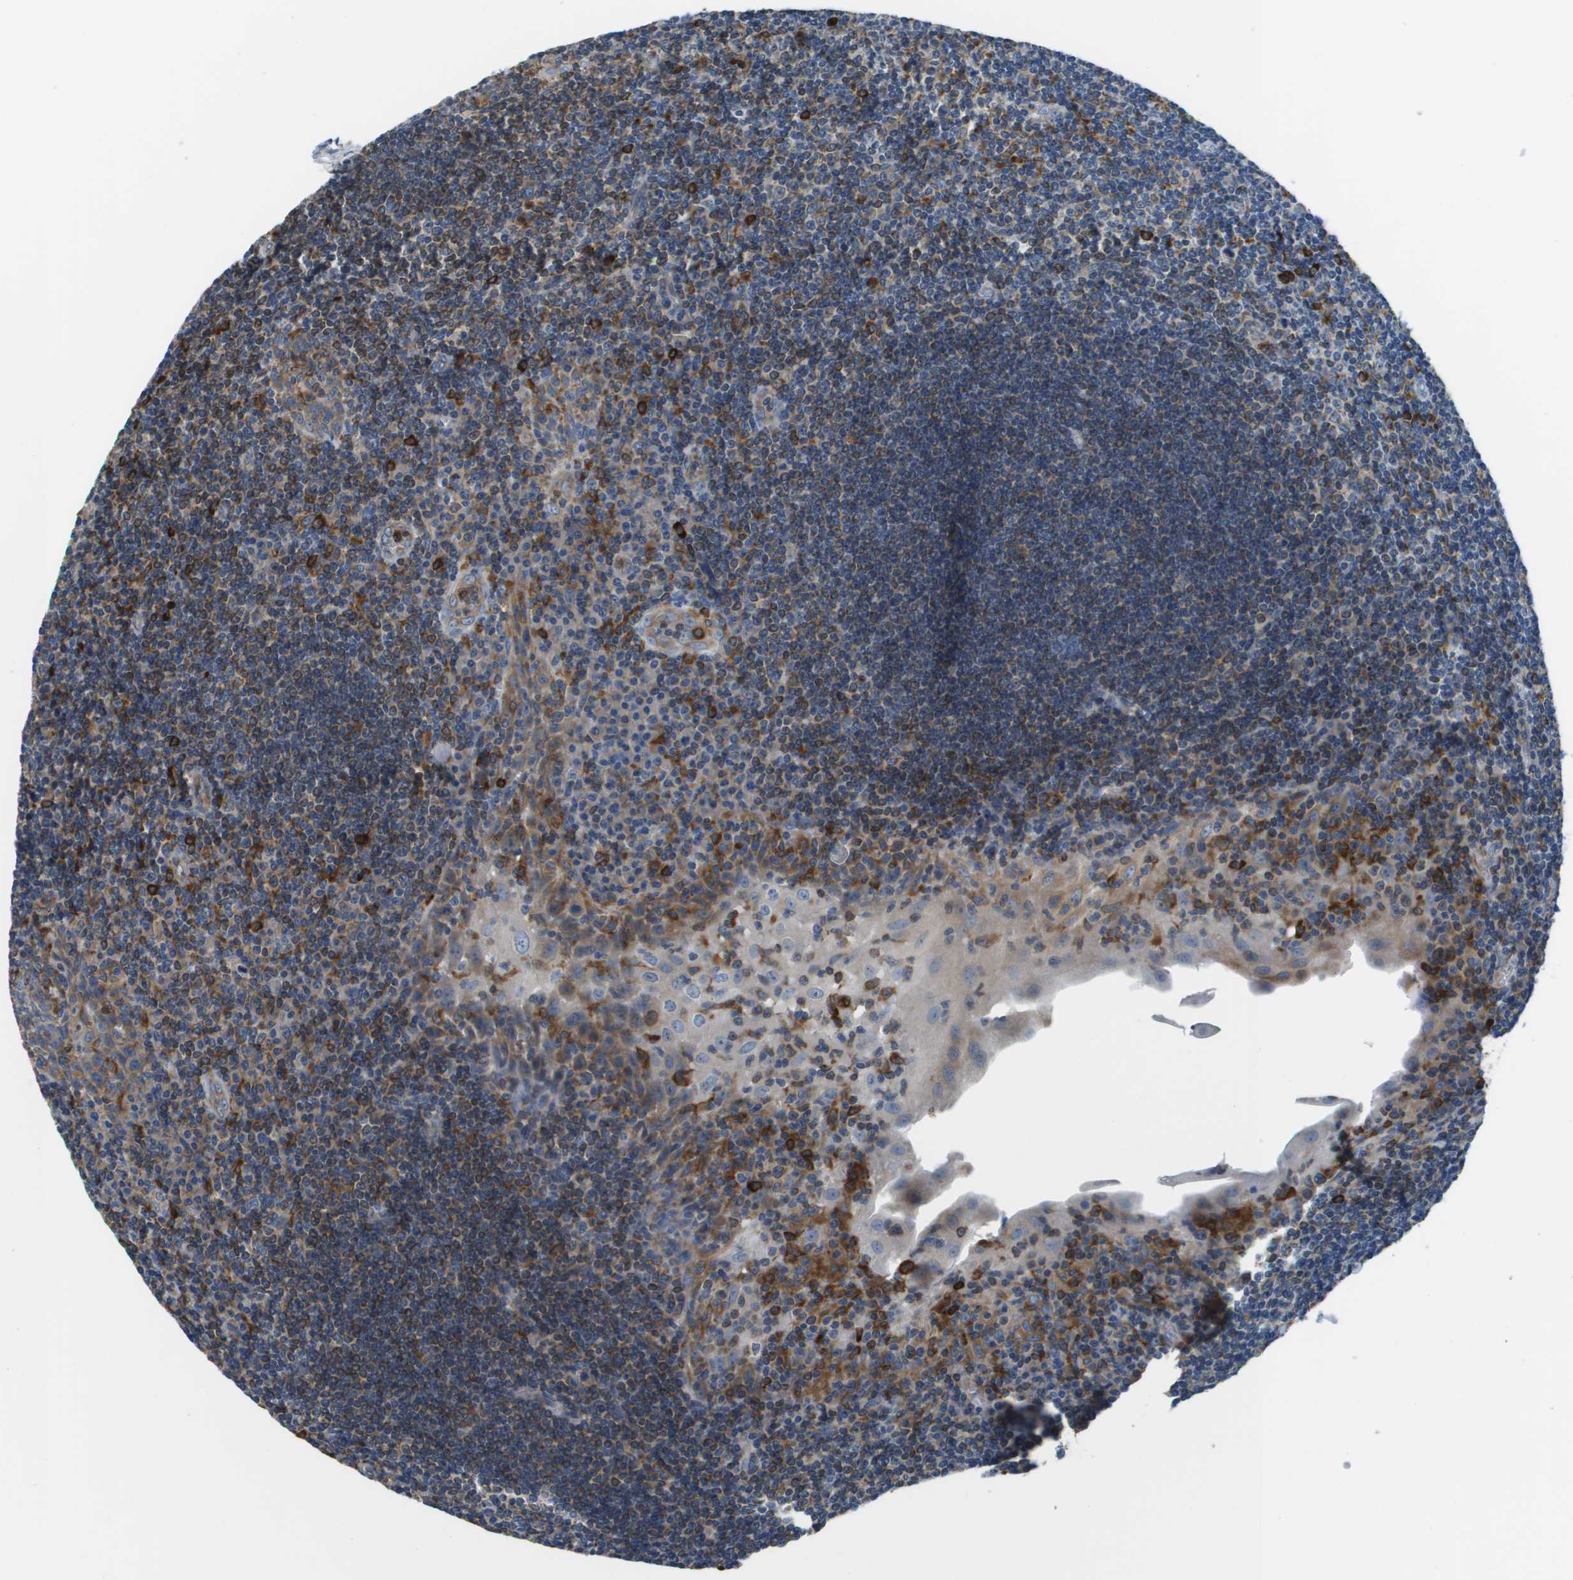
{"staining": {"intensity": "weak", "quantity": "<25%", "location": "cytoplasmic/membranous"}, "tissue": "tonsil", "cell_type": "Germinal center cells", "image_type": "normal", "snomed": [{"axis": "morphology", "description": "Normal tissue, NOS"}, {"axis": "topography", "description": "Tonsil"}], "caption": "High power microscopy image of an IHC image of benign tonsil, revealing no significant expression in germinal center cells.", "gene": "CNPY3", "patient": {"sex": "male", "age": 37}}